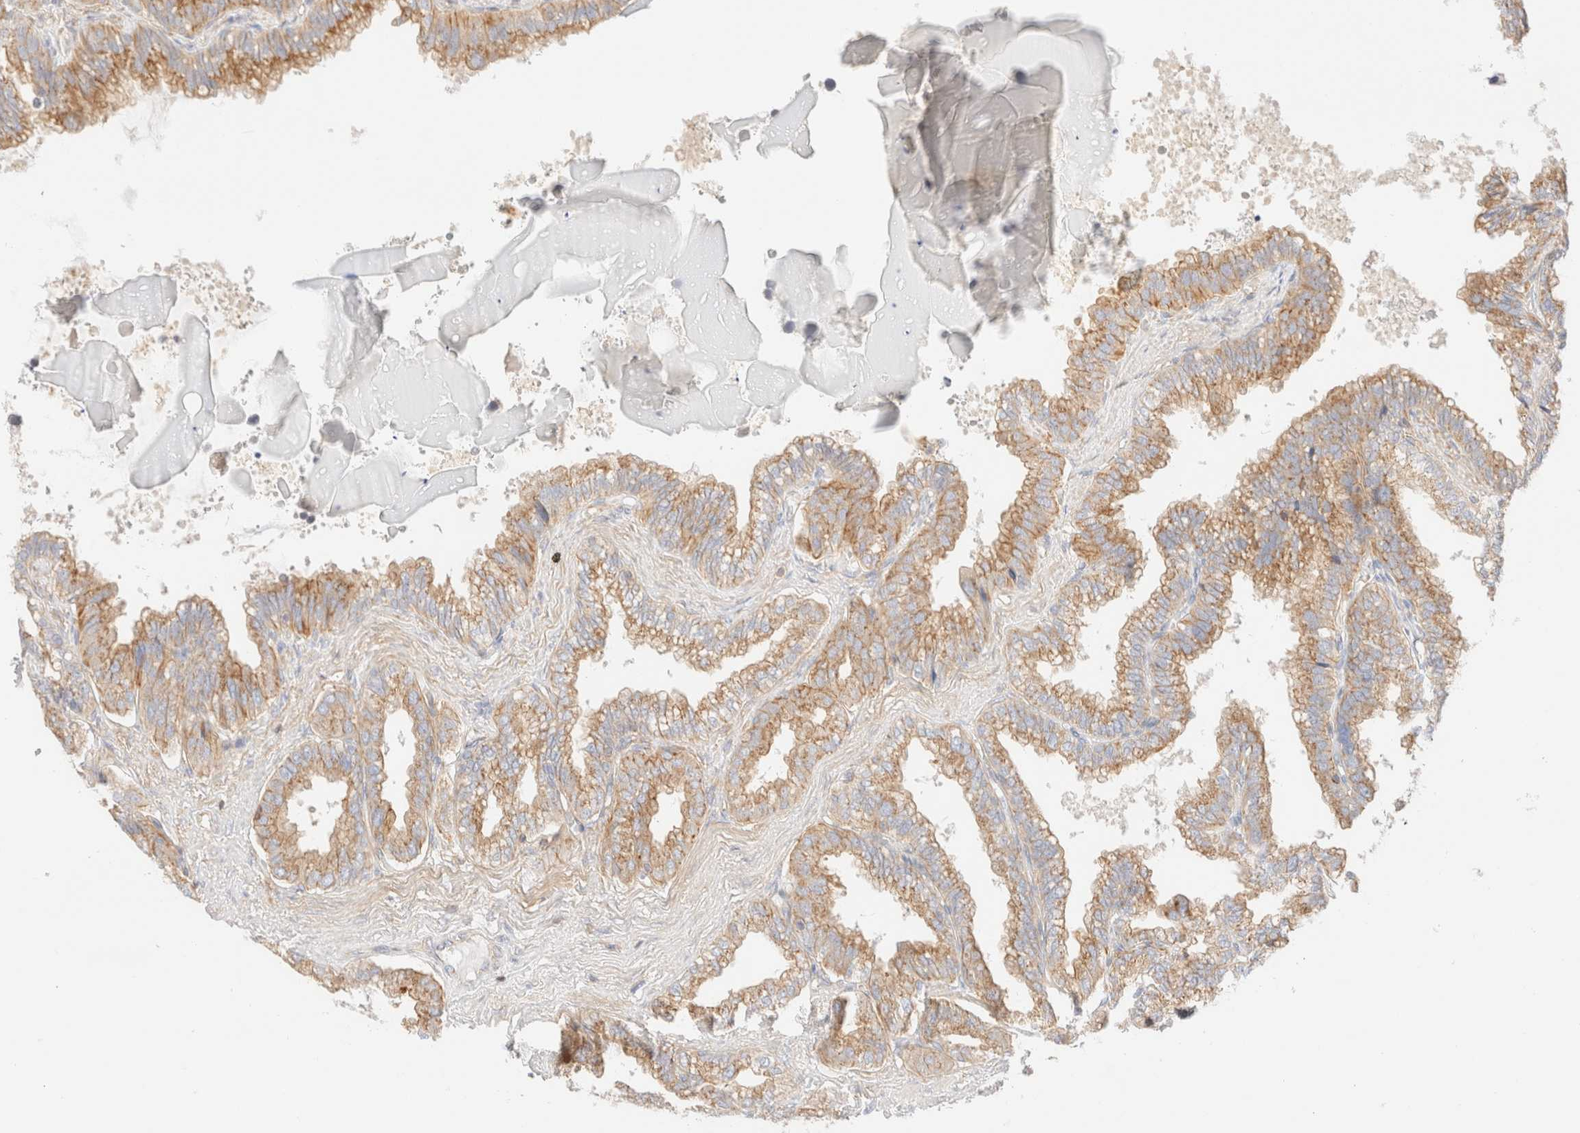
{"staining": {"intensity": "moderate", "quantity": ">75%", "location": "cytoplasmic/membranous"}, "tissue": "seminal vesicle", "cell_type": "Glandular cells", "image_type": "normal", "snomed": [{"axis": "morphology", "description": "Normal tissue, NOS"}, {"axis": "topography", "description": "Seminal veicle"}], "caption": "DAB (3,3'-diaminobenzidine) immunohistochemical staining of benign human seminal vesicle exhibits moderate cytoplasmic/membranous protein positivity in about >75% of glandular cells. (Brightfield microscopy of DAB IHC at high magnification).", "gene": "MYO10", "patient": {"sex": "male", "age": 46}}